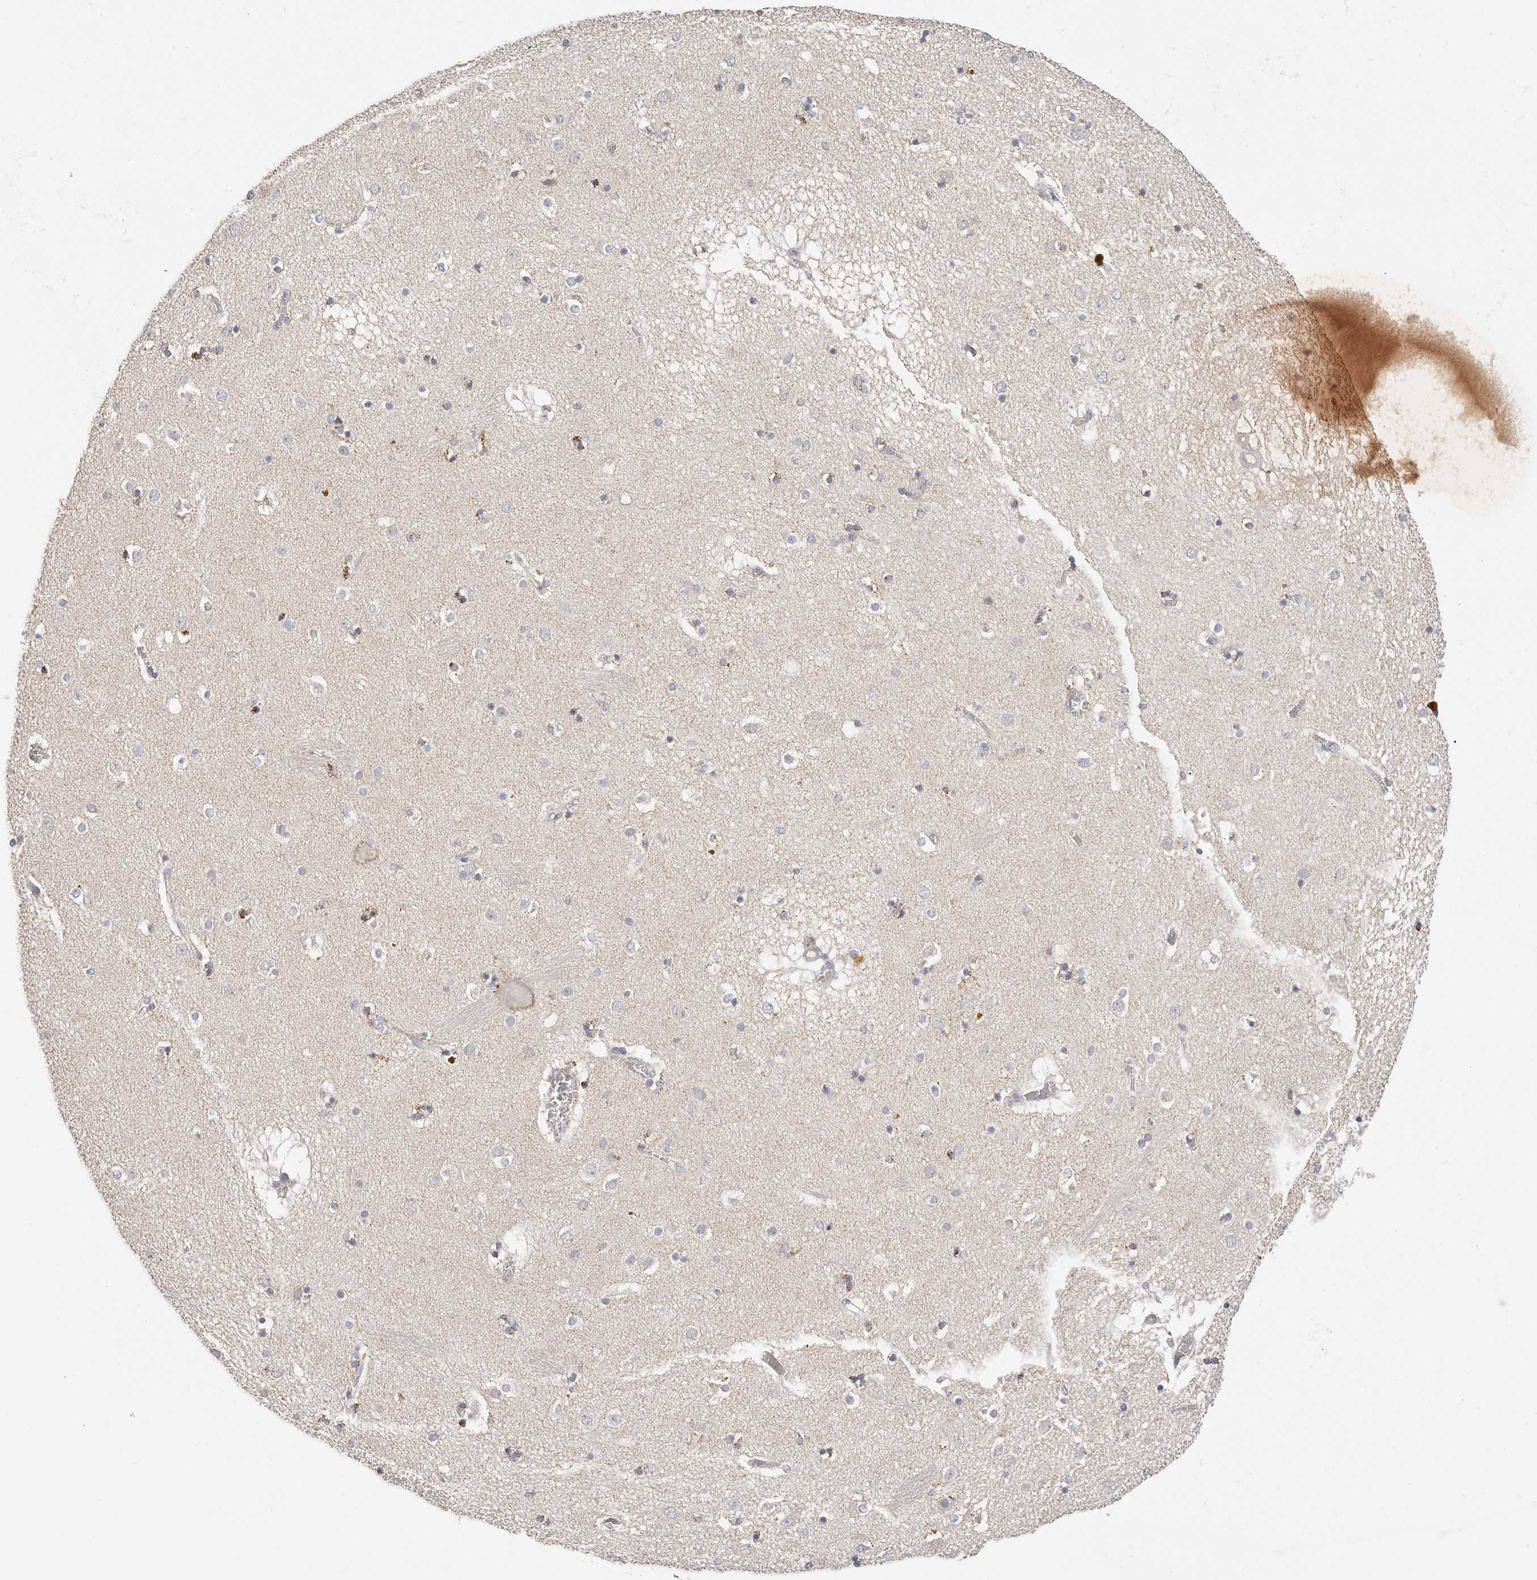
{"staining": {"intensity": "moderate", "quantity": "25%-75%", "location": "cytoplasmic/membranous"}, "tissue": "caudate", "cell_type": "Glial cells", "image_type": "normal", "snomed": [{"axis": "morphology", "description": "Normal tissue, NOS"}, {"axis": "topography", "description": "Lateral ventricle wall"}], "caption": "DAB immunohistochemical staining of unremarkable human caudate shows moderate cytoplasmic/membranous protein staining in about 25%-75% of glial cells. (Stains: DAB in brown, nuclei in blue, Microscopy: brightfield microscopy at high magnification).", "gene": "AFDN", "patient": {"sex": "male", "age": 70}}